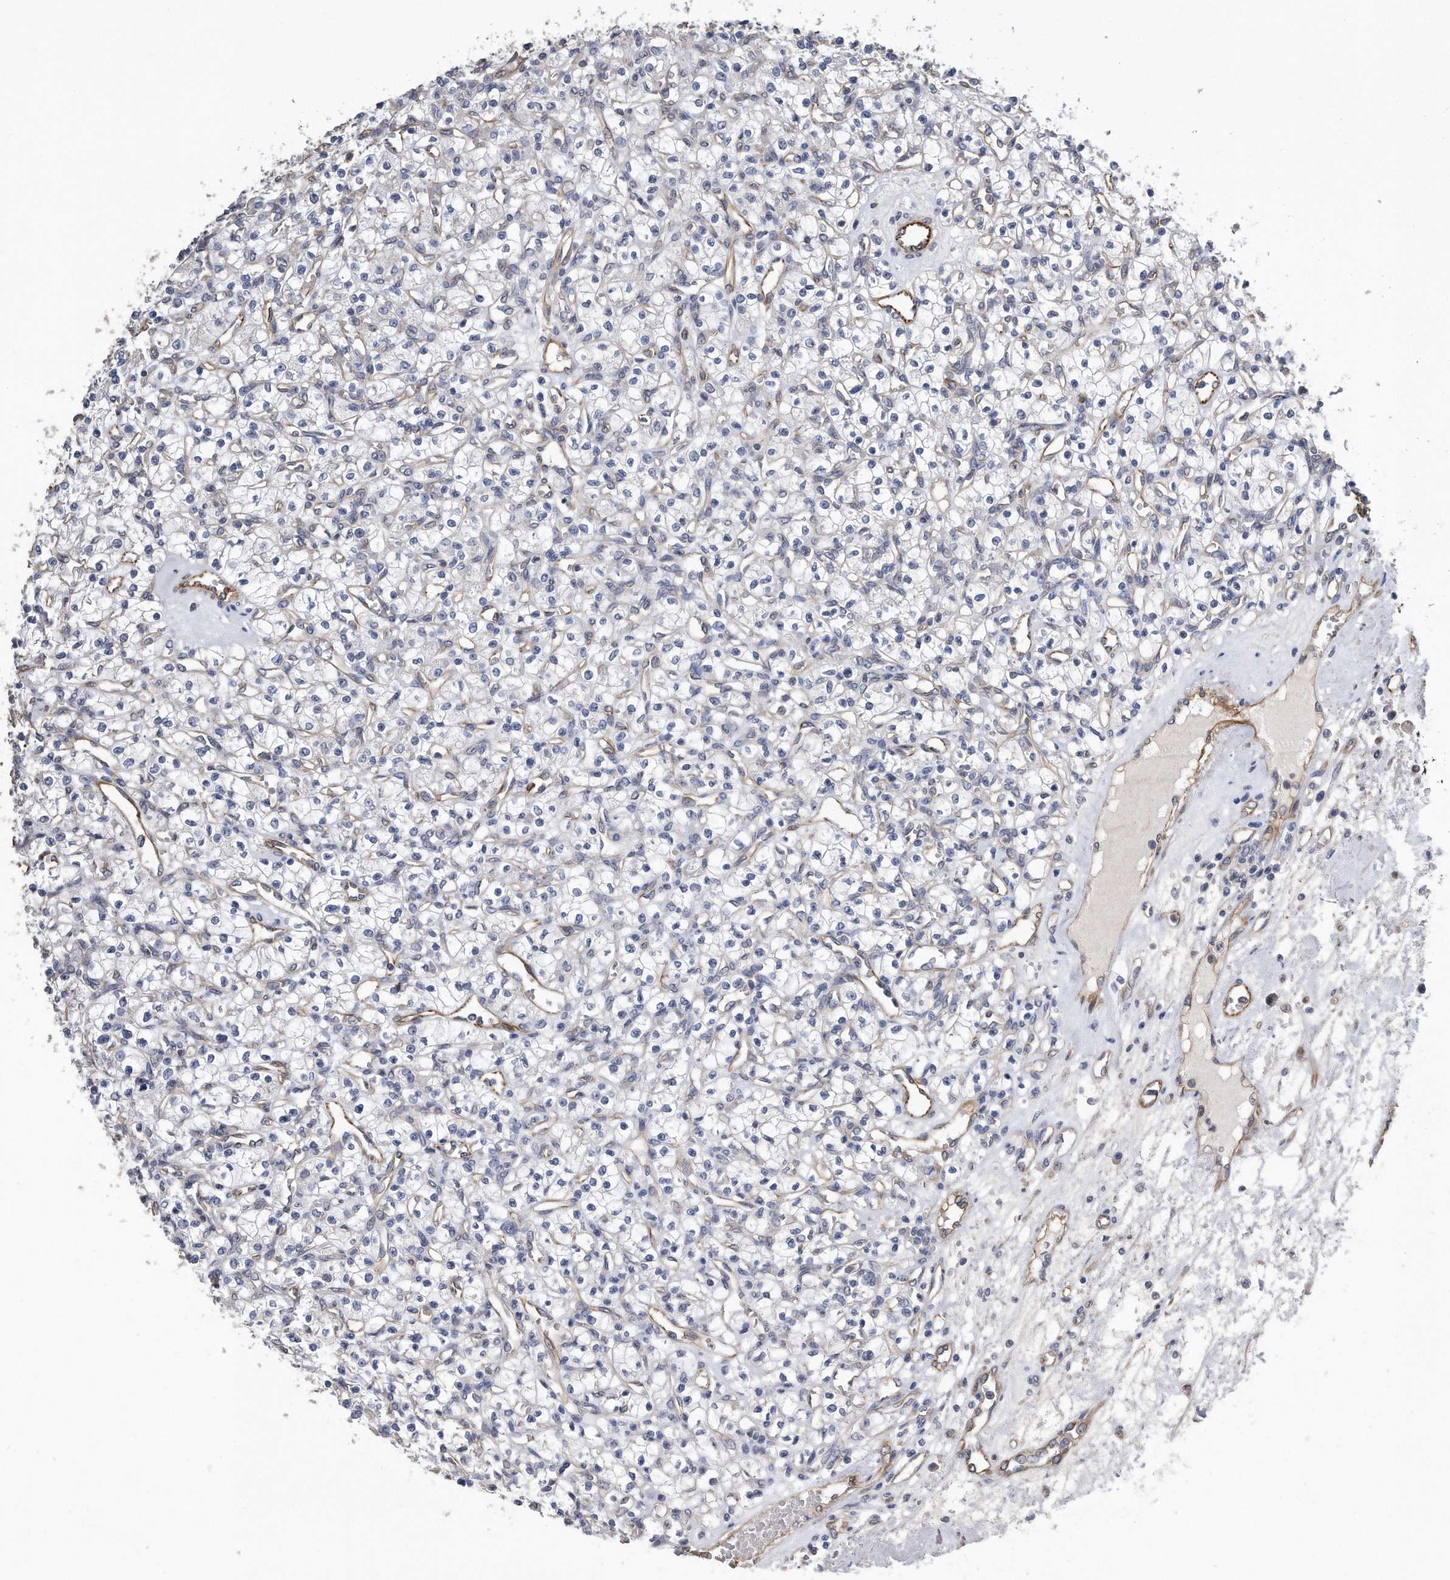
{"staining": {"intensity": "negative", "quantity": "none", "location": "none"}, "tissue": "renal cancer", "cell_type": "Tumor cells", "image_type": "cancer", "snomed": [{"axis": "morphology", "description": "Adenocarcinoma, NOS"}, {"axis": "topography", "description": "Kidney"}], "caption": "Human renal cancer stained for a protein using immunohistochemistry displays no expression in tumor cells.", "gene": "GPC1", "patient": {"sex": "female", "age": 59}}